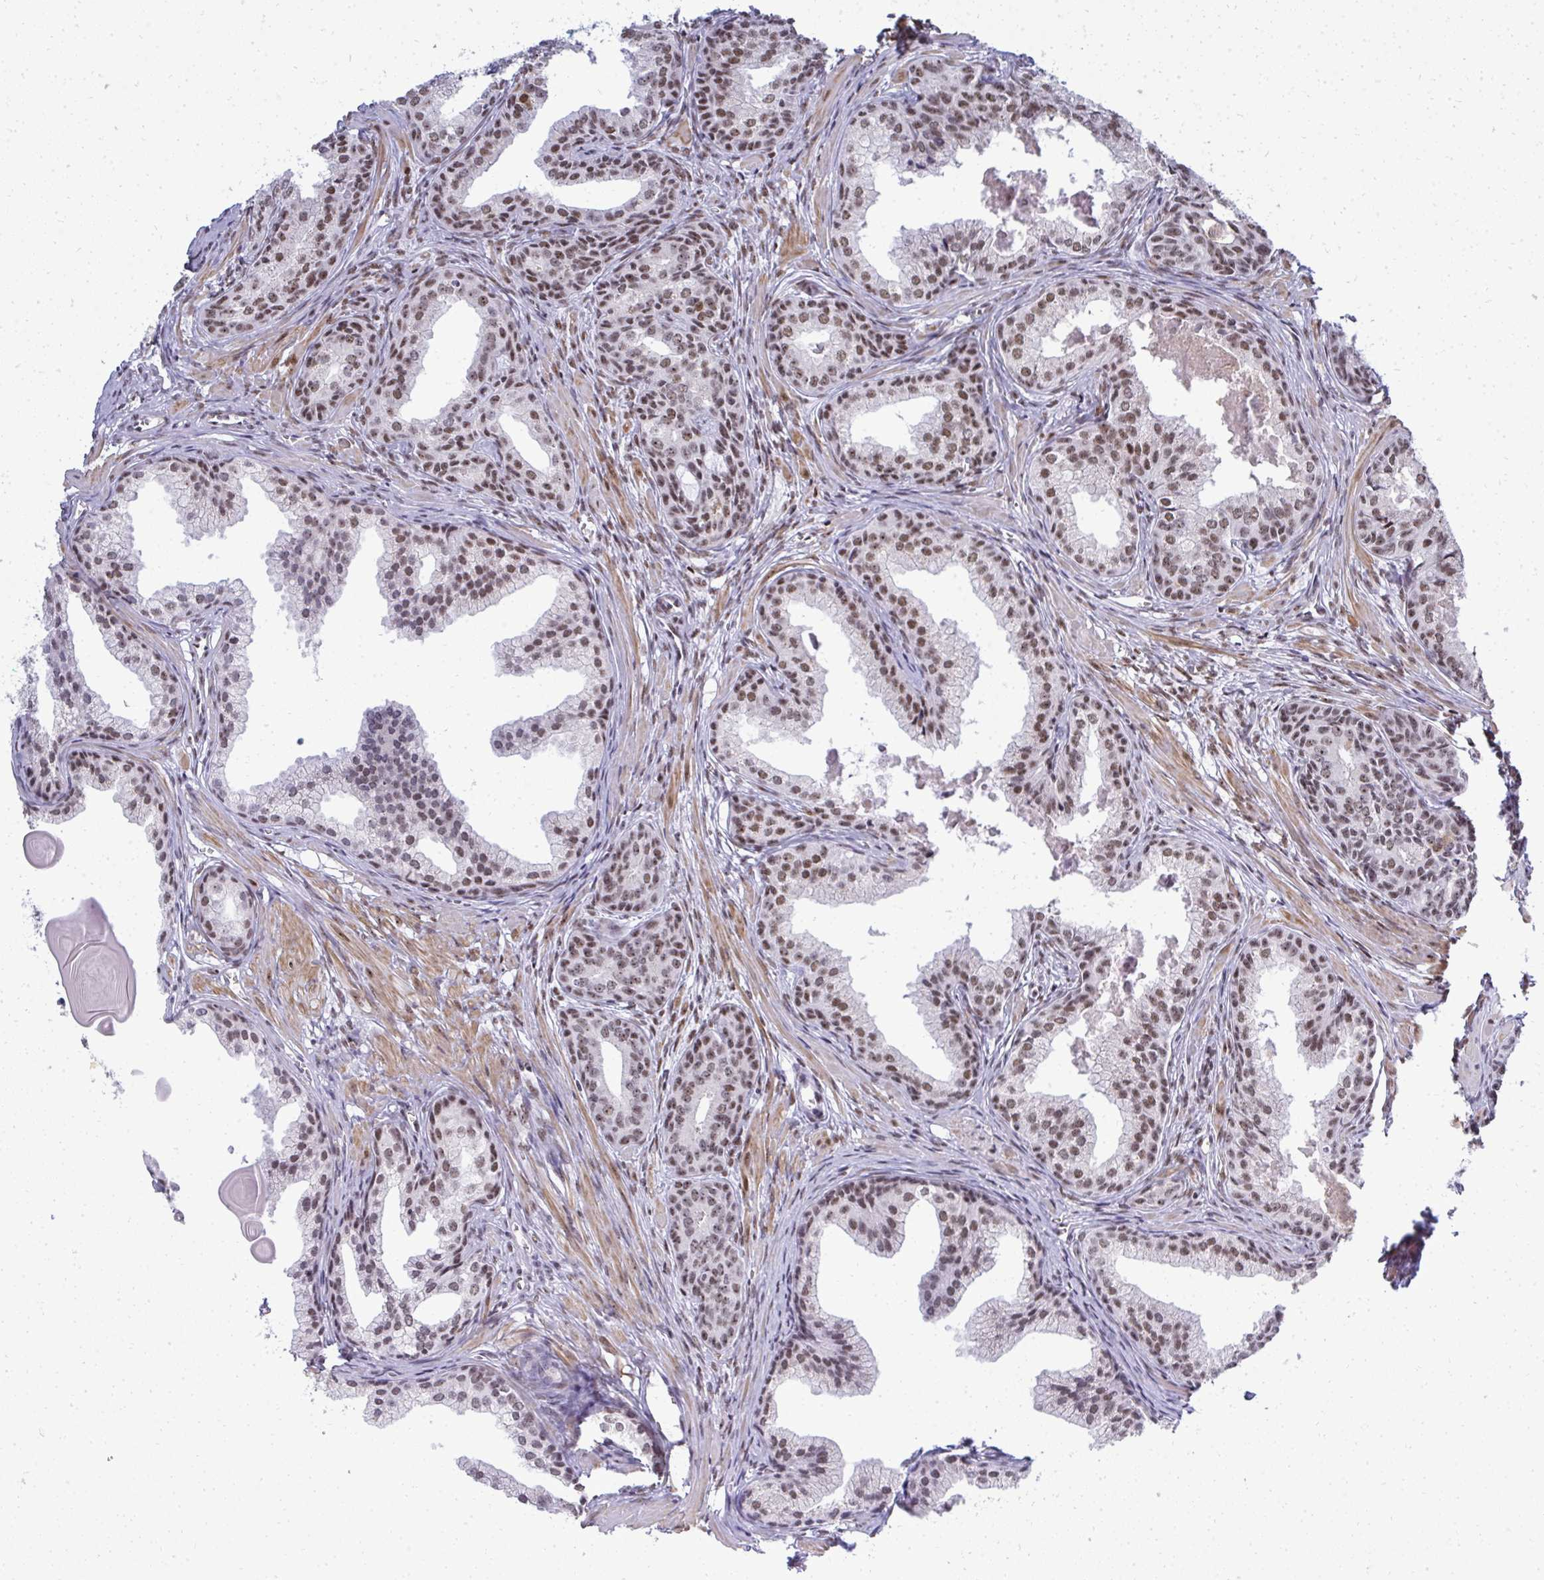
{"staining": {"intensity": "moderate", "quantity": "25%-75%", "location": "nuclear"}, "tissue": "prostate cancer", "cell_type": "Tumor cells", "image_type": "cancer", "snomed": [{"axis": "morphology", "description": "Adenocarcinoma, High grade"}, {"axis": "topography", "description": "Prostate"}], "caption": "Immunohistochemical staining of prostate cancer shows medium levels of moderate nuclear protein staining in about 25%-75% of tumor cells.", "gene": "SIRT7", "patient": {"sex": "male", "age": 68}}